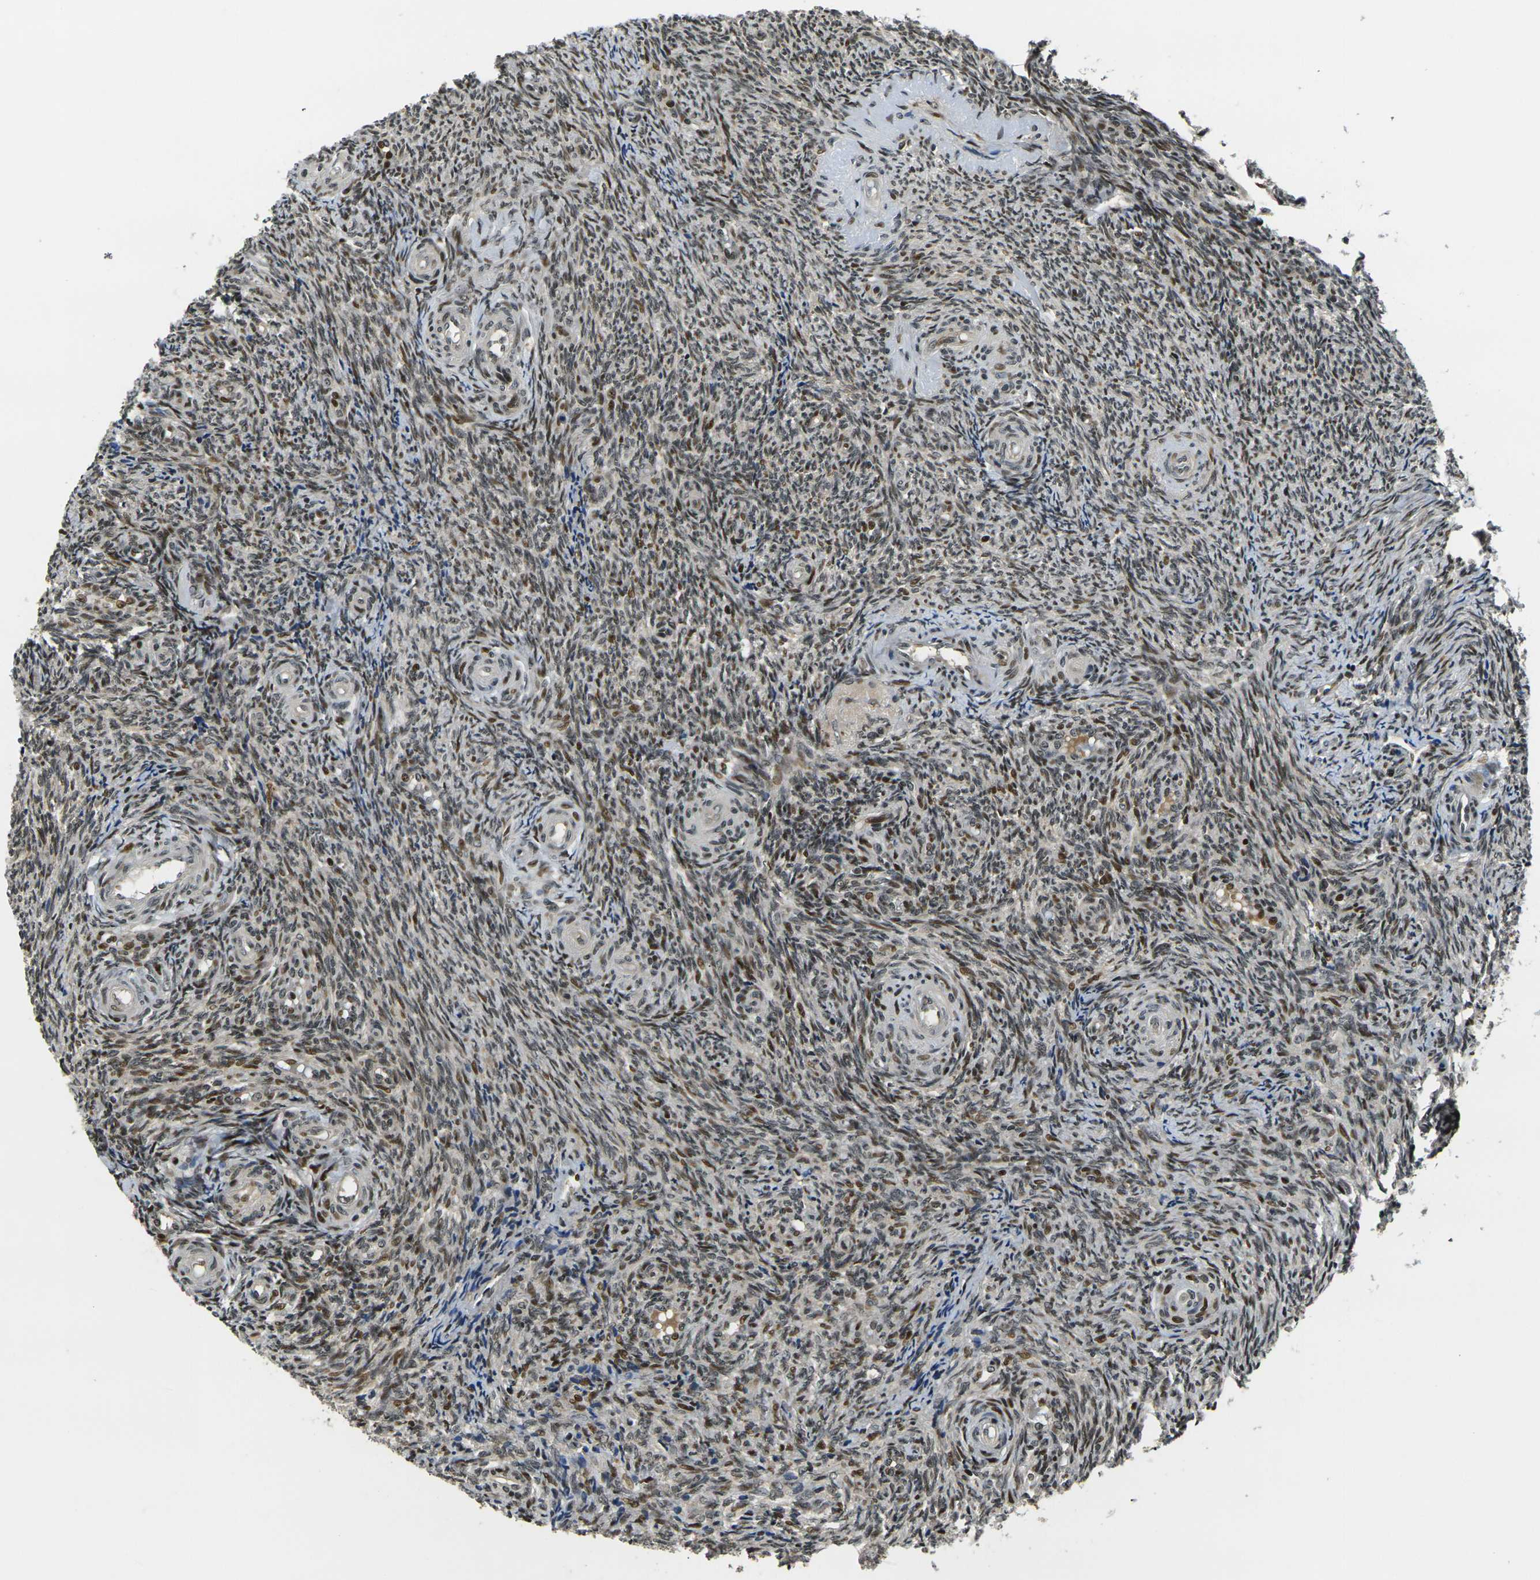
{"staining": {"intensity": "strong", "quantity": "25%-75%", "location": "nuclear"}, "tissue": "ovary", "cell_type": "Ovarian stroma cells", "image_type": "normal", "snomed": [{"axis": "morphology", "description": "Normal tissue, NOS"}, {"axis": "topography", "description": "Ovary"}], "caption": "This micrograph demonstrates benign ovary stained with immunohistochemistry (IHC) to label a protein in brown. The nuclear of ovarian stroma cells show strong positivity for the protein. Nuclei are counter-stained blue.", "gene": "ACTL6A", "patient": {"sex": "female", "age": 41}}